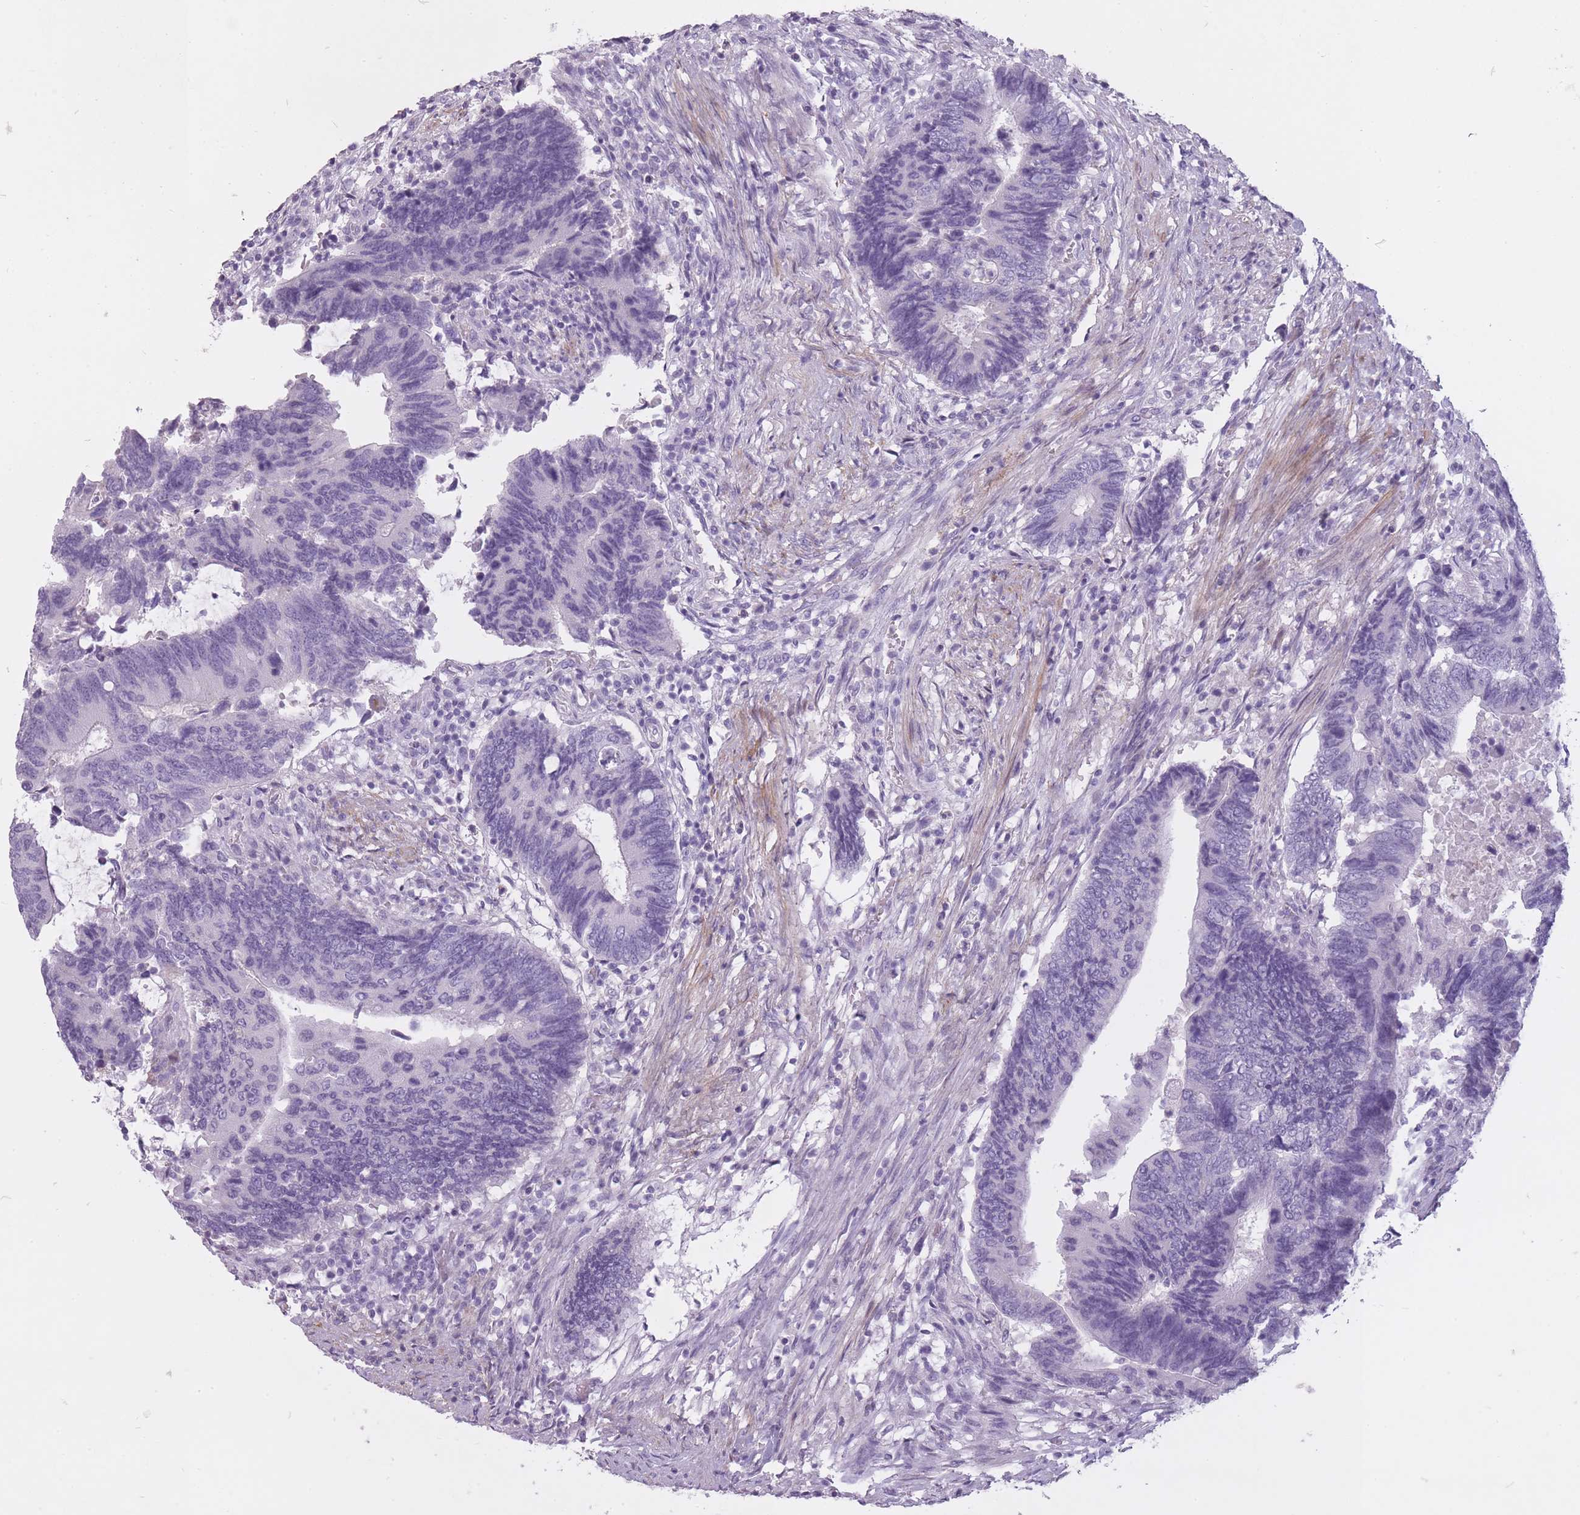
{"staining": {"intensity": "negative", "quantity": "none", "location": "none"}, "tissue": "colorectal cancer", "cell_type": "Tumor cells", "image_type": "cancer", "snomed": [{"axis": "morphology", "description": "Adenocarcinoma, NOS"}, {"axis": "topography", "description": "Colon"}], "caption": "IHC histopathology image of colorectal cancer stained for a protein (brown), which exhibits no staining in tumor cells.", "gene": "RFX4", "patient": {"sex": "male", "age": 87}}